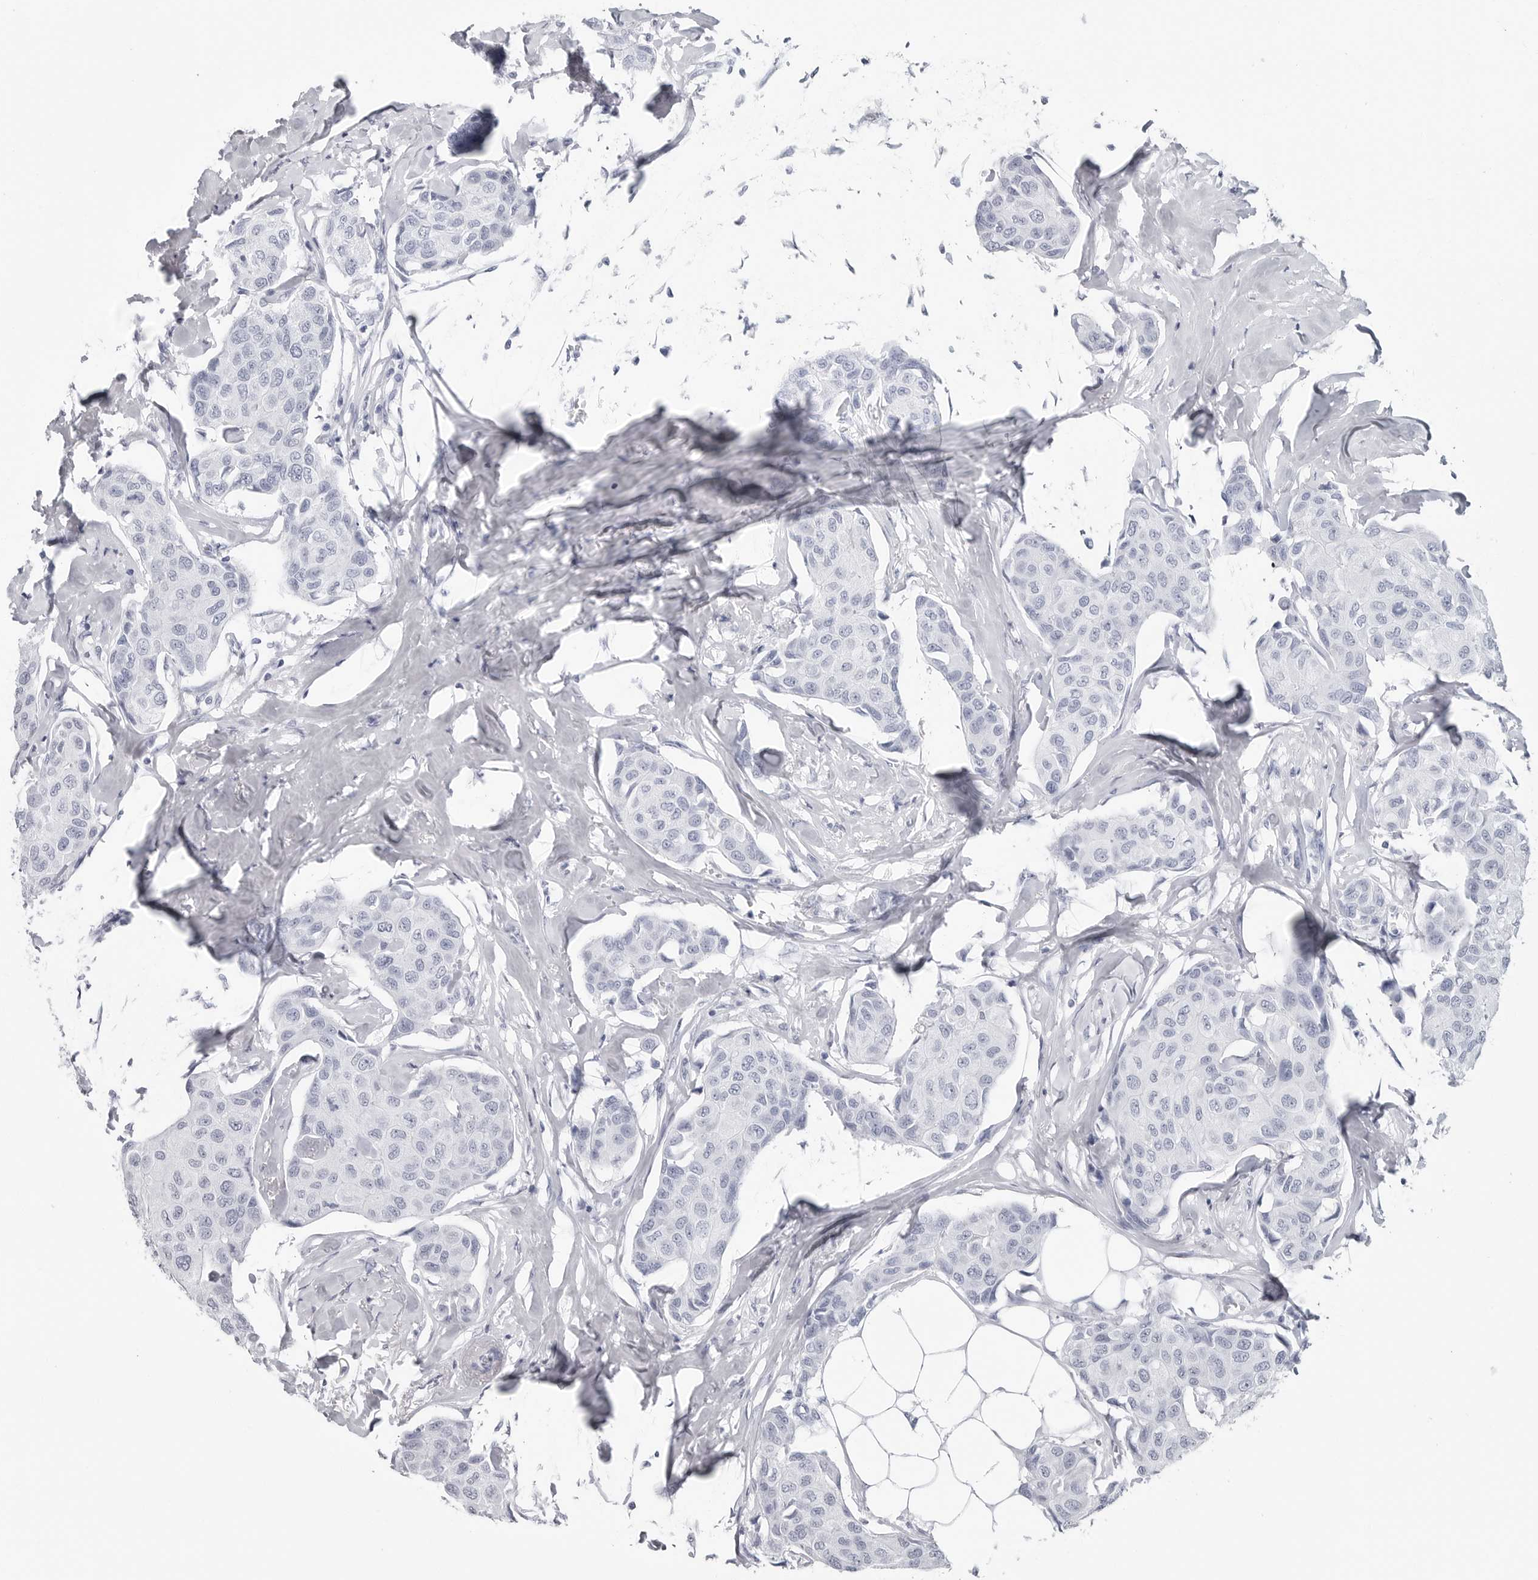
{"staining": {"intensity": "negative", "quantity": "none", "location": "none"}, "tissue": "breast cancer", "cell_type": "Tumor cells", "image_type": "cancer", "snomed": [{"axis": "morphology", "description": "Duct carcinoma"}, {"axis": "topography", "description": "Breast"}], "caption": "Photomicrograph shows no protein staining in tumor cells of intraductal carcinoma (breast) tissue.", "gene": "CSH1", "patient": {"sex": "female", "age": 80}}